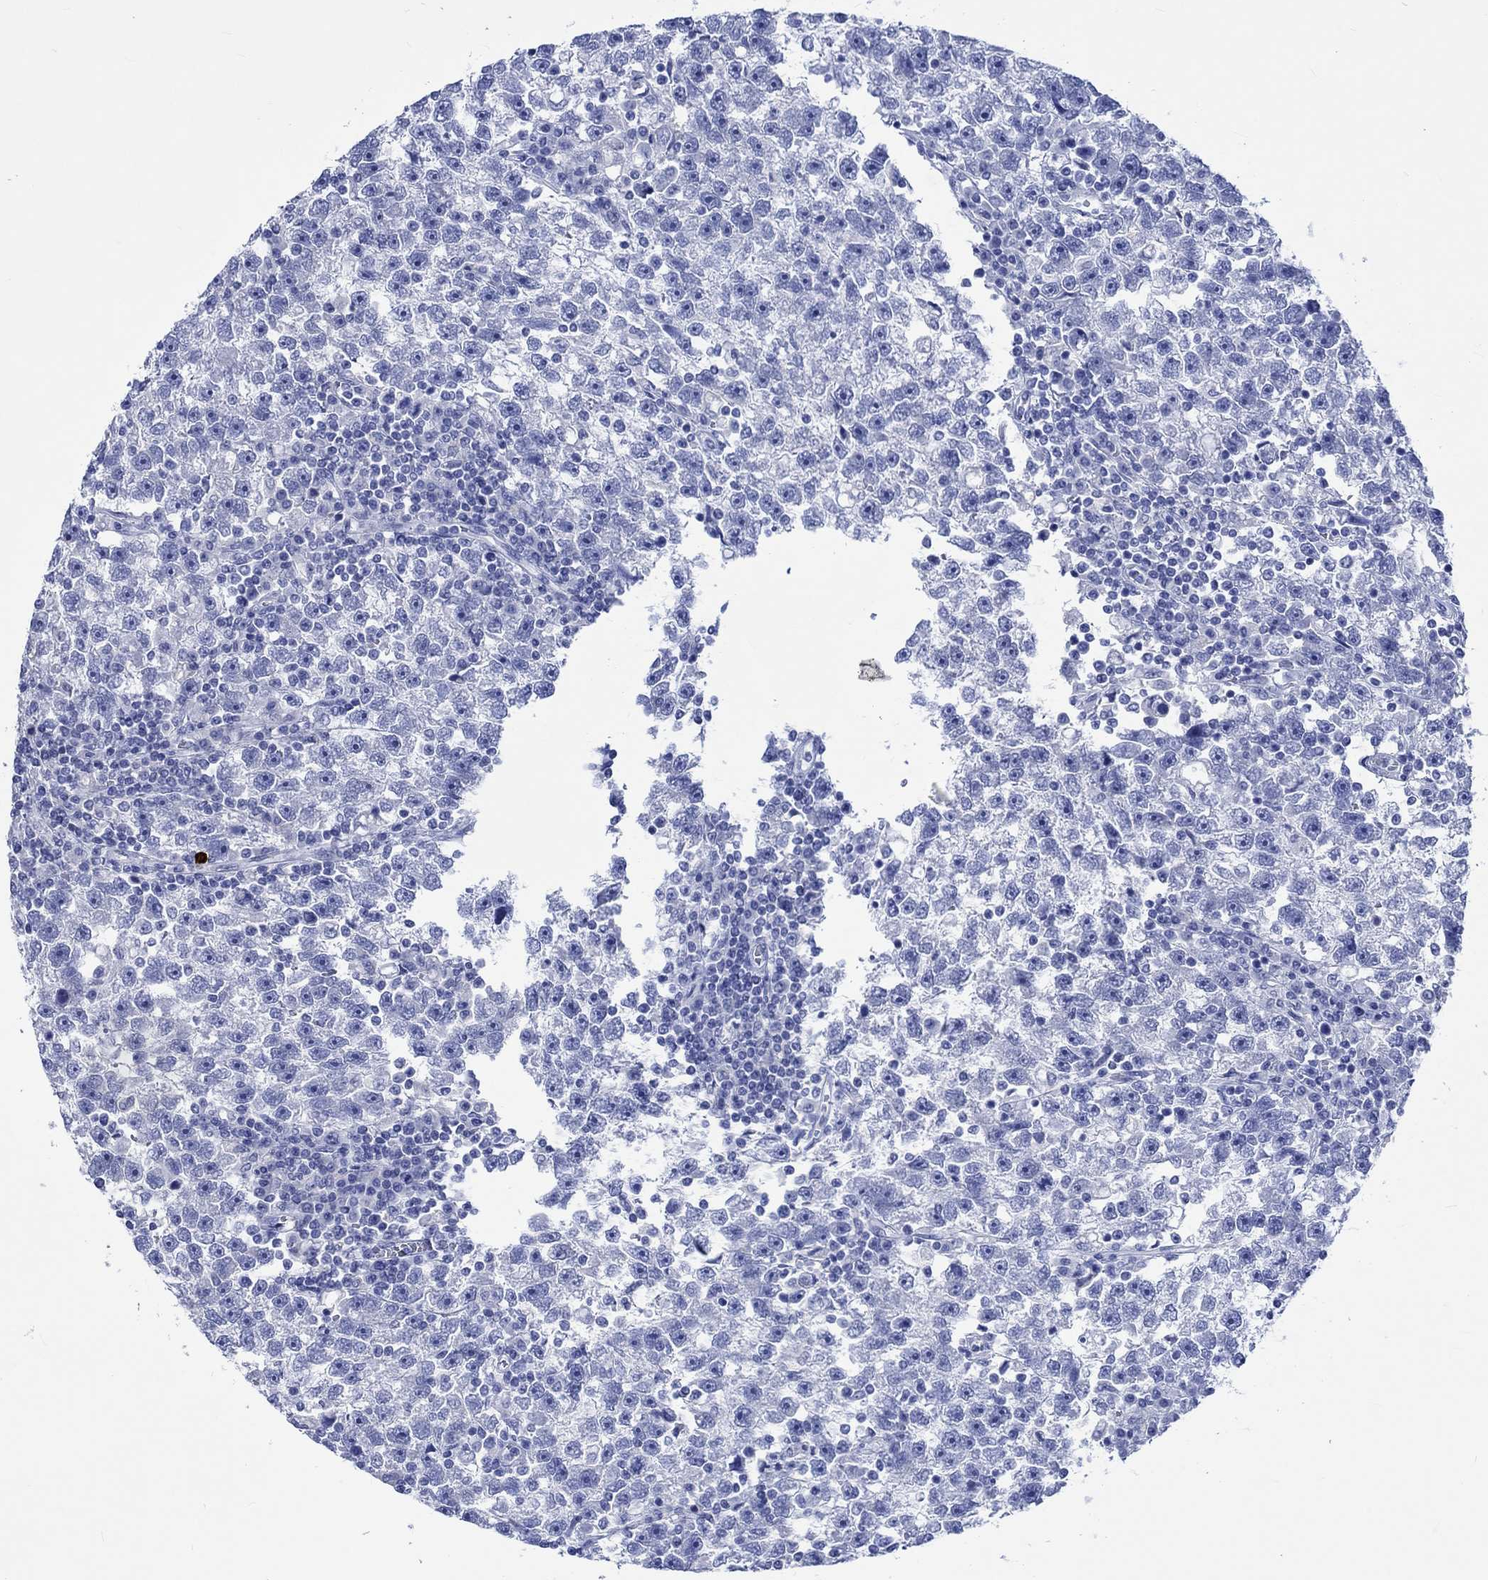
{"staining": {"intensity": "negative", "quantity": "none", "location": "none"}, "tissue": "testis cancer", "cell_type": "Tumor cells", "image_type": "cancer", "snomed": [{"axis": "morphology", "description": "Seminoma, NOS"}, {"axis": "topography", "description": "Testis"}], "caption": "Human seminoma (testis) stained for a protein using immunohistochemistry exhibits no staining in tumor cells.", "gene": "KLHL33", "patient": {"sex": "male", "age": 47}}